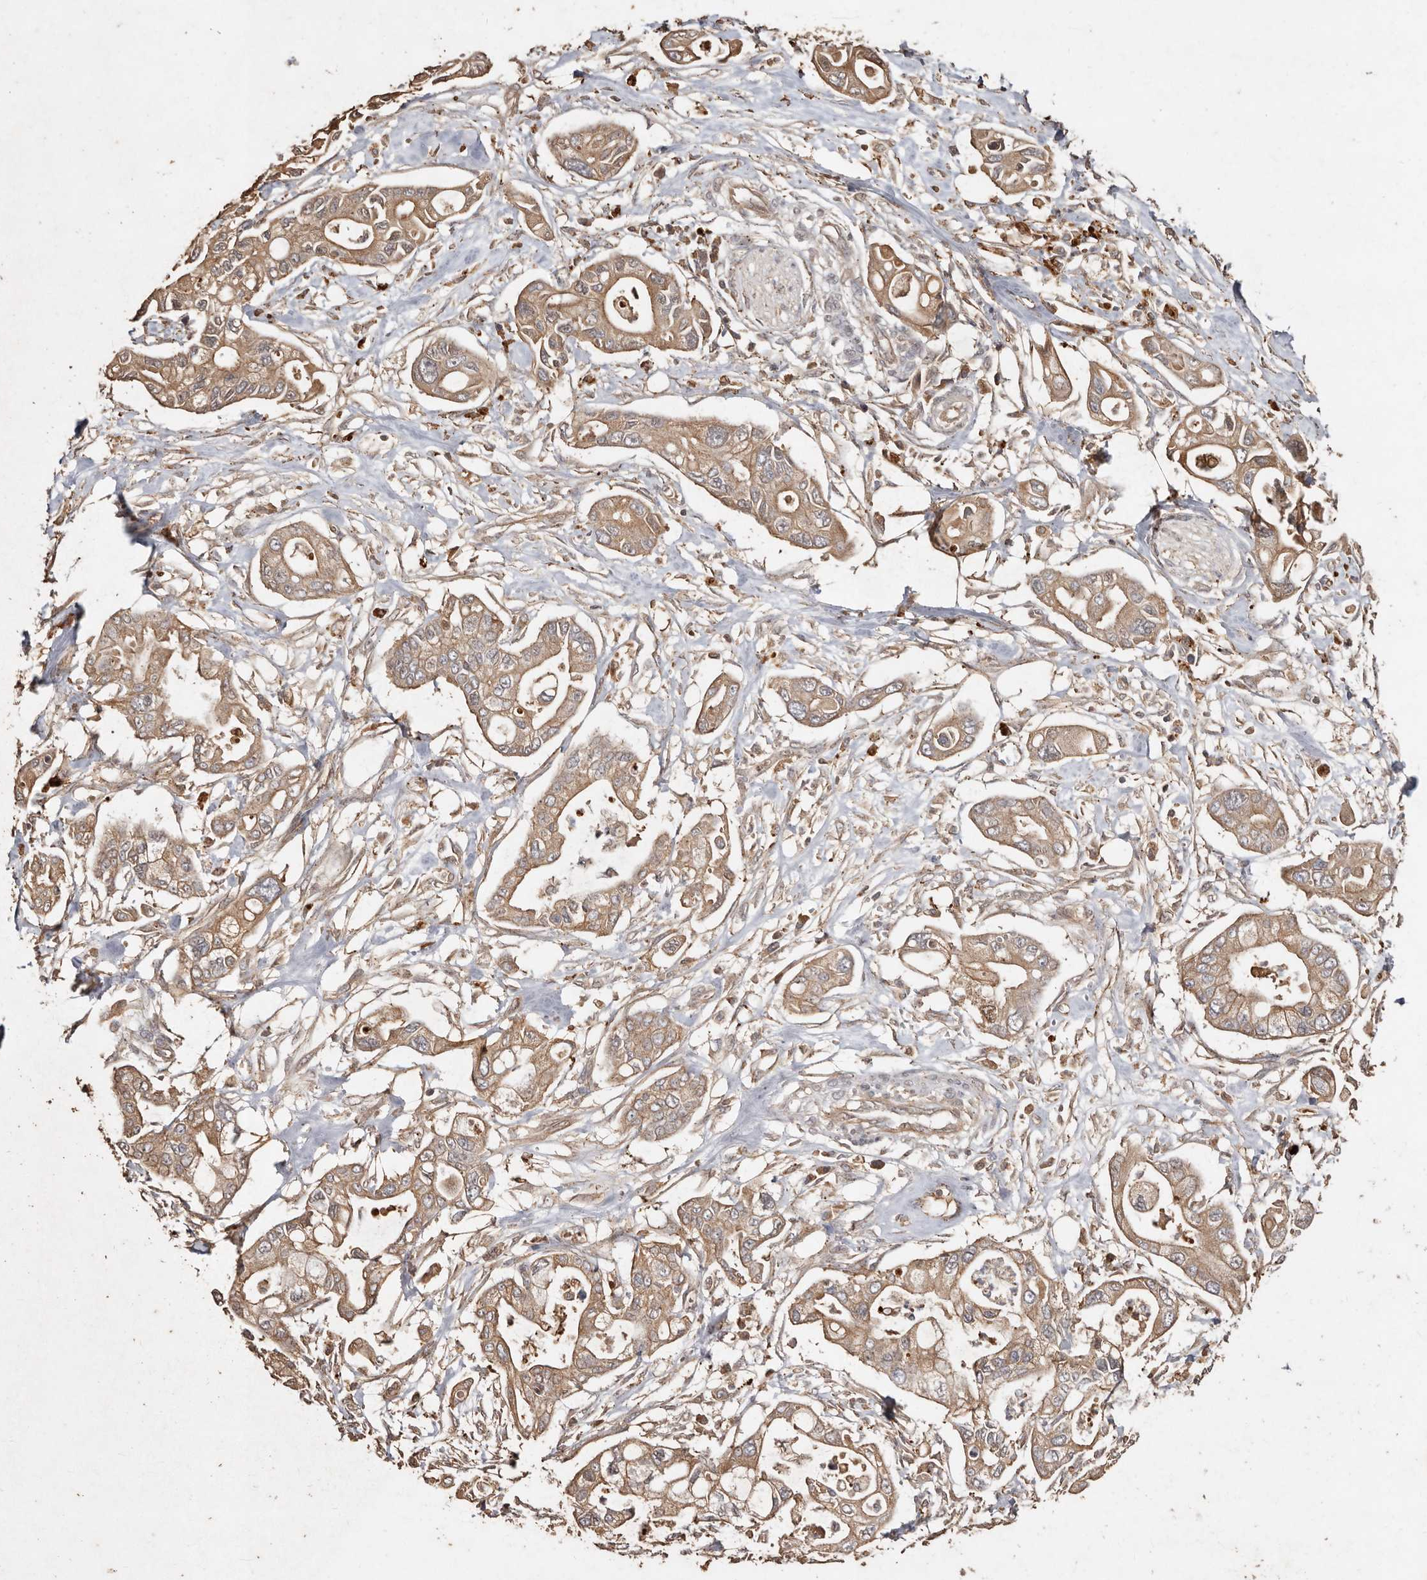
{"staining": {"intensity": "moderate", "quantity": ">75%", "location": "cytoplasmic/membranous"}, "tissue": "pancreatic cancer", "cell_type": "Tumor cells", "image_type": "cancer", "snomed": [{"axis": "morphology", "description": "Adenocarcinoma, NOS"}, {"axis": "topography", "description": "Pancreas"}], "caption": "Pancreatic adenocarcinoma stained with a brown dye exhibits moderate cytoplasmic/membranous positive positivity in about >75% of tumor cells.", "gene": "FARS2", "patient": {"sex": "male", "age": 68}}